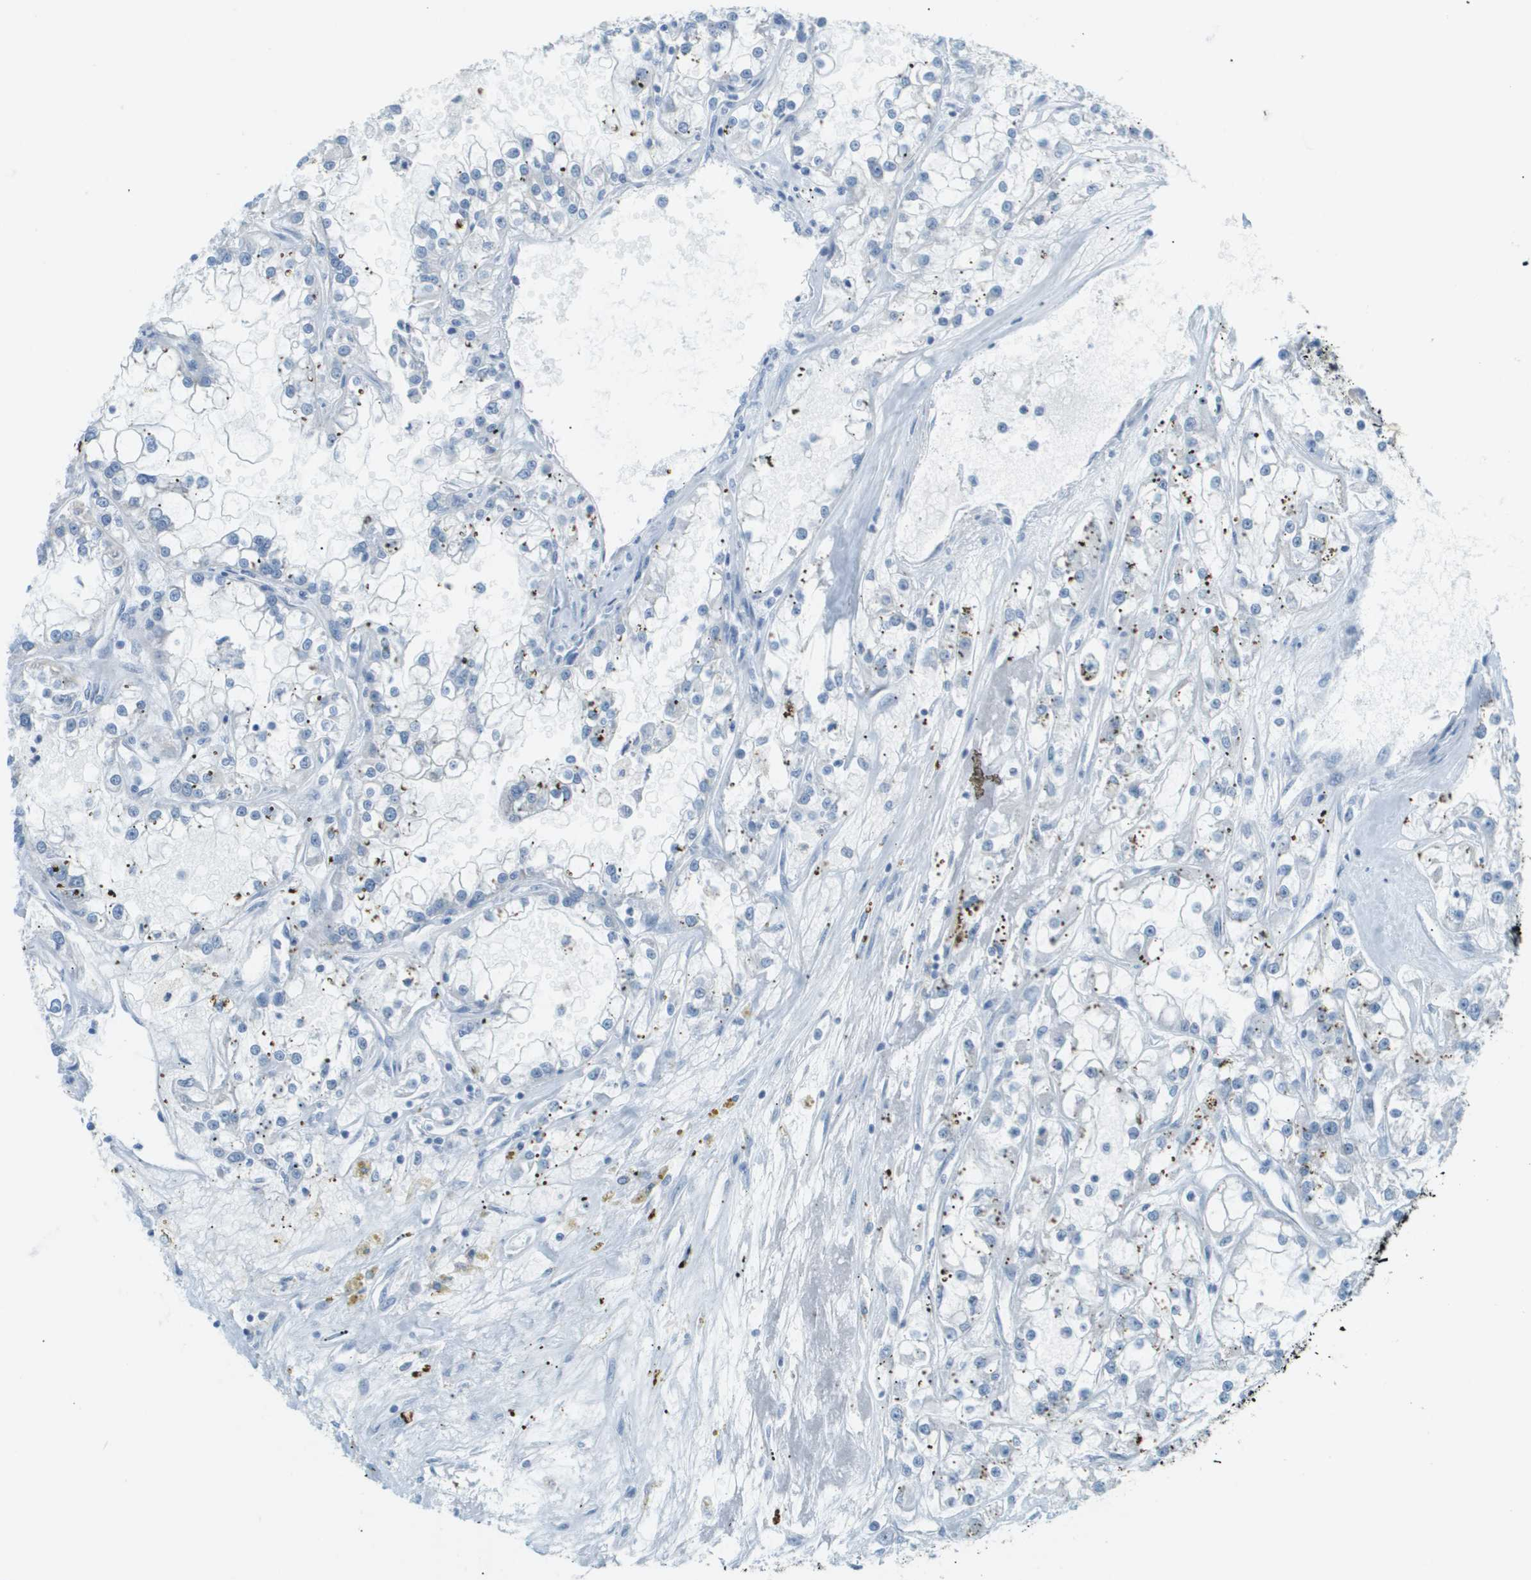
{"staining": {"intensity": "negative", "quantity": "none", "location": "none"}, "tissue": "renal cancer", "cell_type": "Tumor cells", "image_type": "cancer", "snomed": [{"axis": "morphology", "description": "Adenocarcinoma, NOS"}, {"axis": "topography", "description": "Kidney"}], "caption": "This is a histopathology image of immunohistochemistry staining of renal cancer (adenocarcinoma), which shows no positivity in tumor cells.", "gene": "SMYD5", "patient": {"sex": "female", "age": 52}}